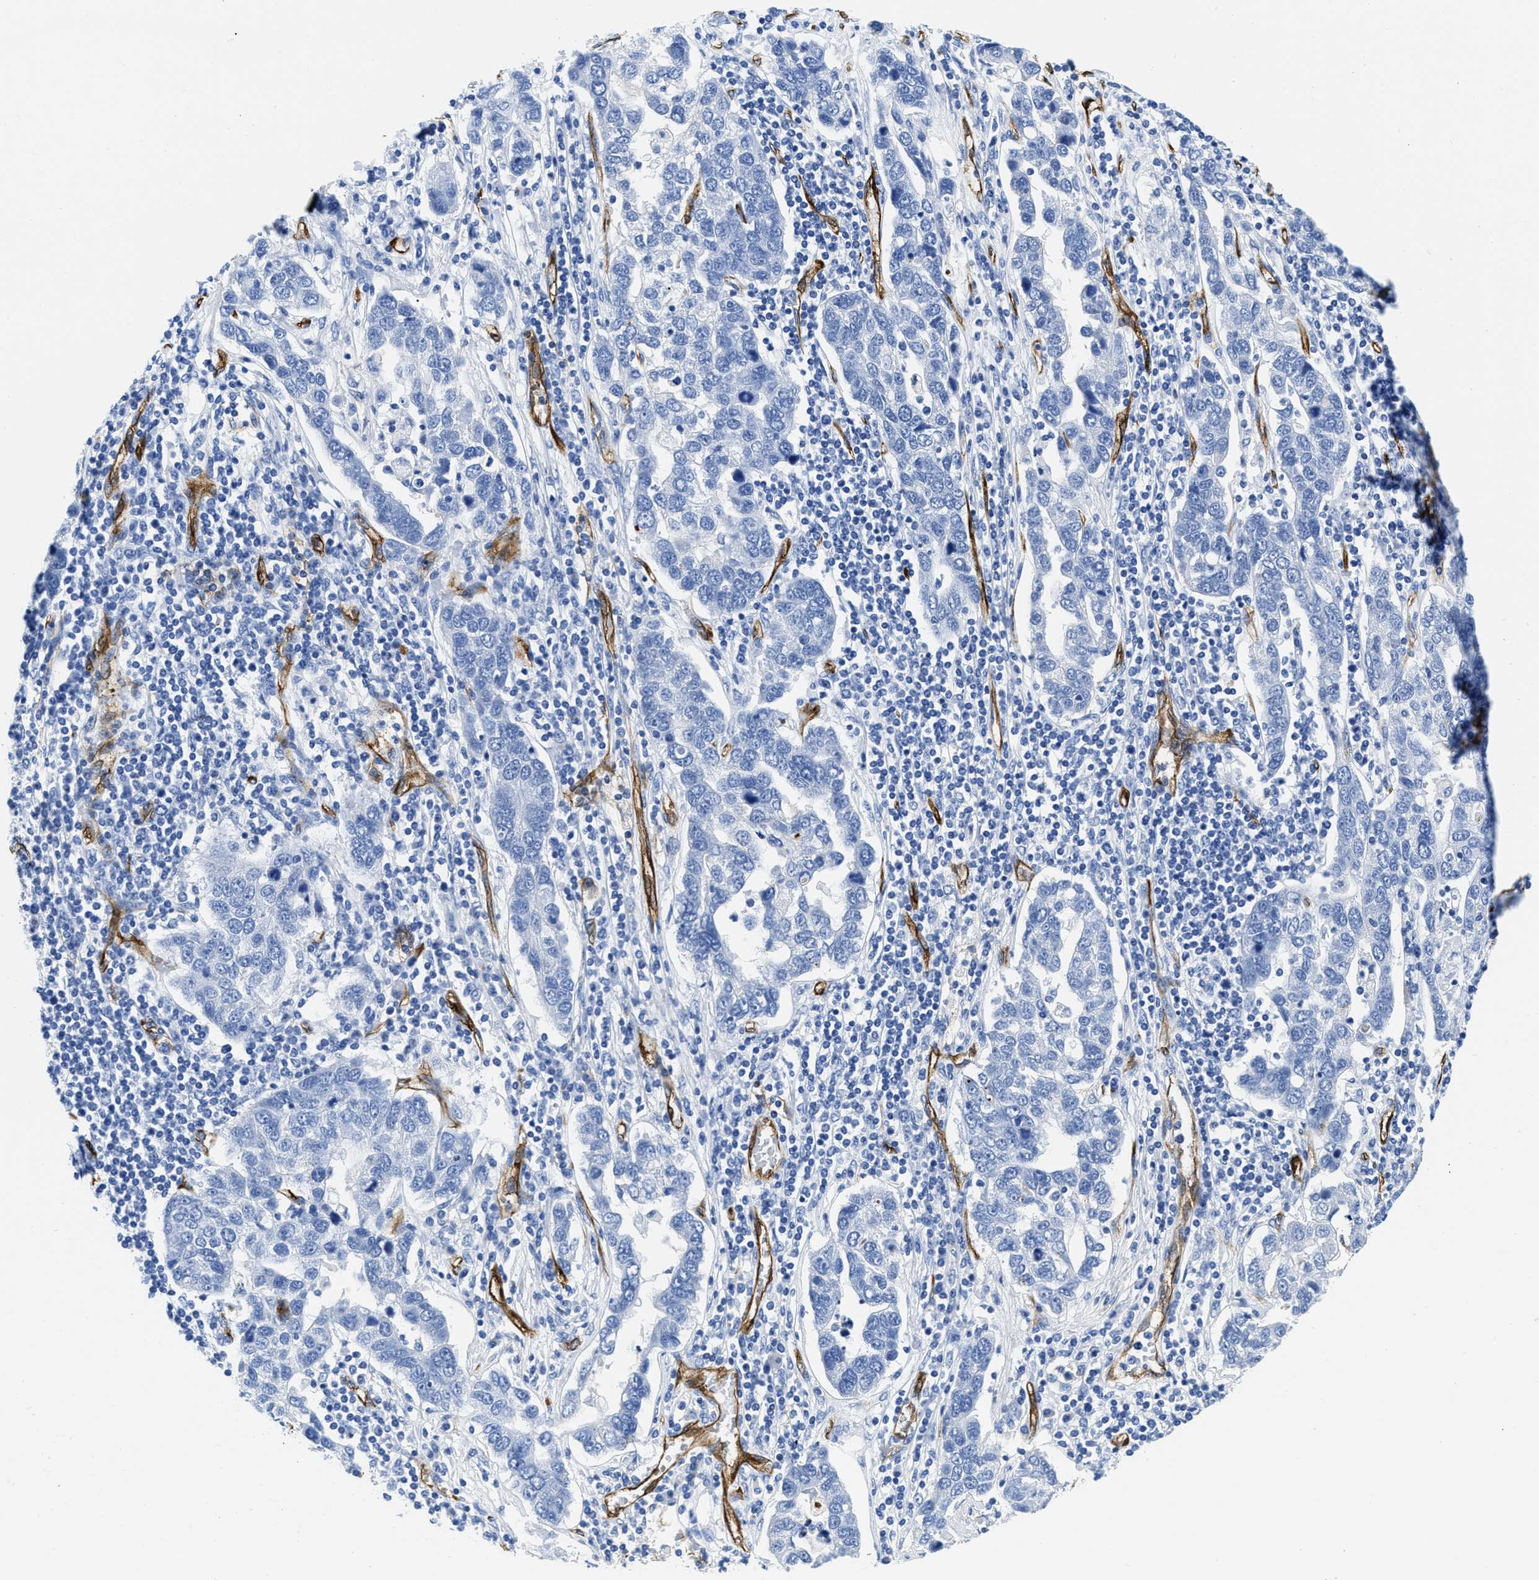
{"staining": {"intensity": "negative", "quantity": "none", "location": "none"}, "tissue": "pancreatic cancer", "cell_type": "Tumor cells", "image_type": "cancer", "snomed": [{"axis": "morphology", "description": "Adenocarcinoma, NOS"}, {"axis": "topography", "description": "Pancreas"}], "caption": "Micrograph shows no significant protein positivity in tumor cells of pancreatic adenocarcinoma. (Brightfield microscopy of DAB (3,3'-diaminobenzidine) immunohistochemistry (IHC) at high magnification).", "gene": "TVP23B", "patient": {"sex": "female", "age": 61}}